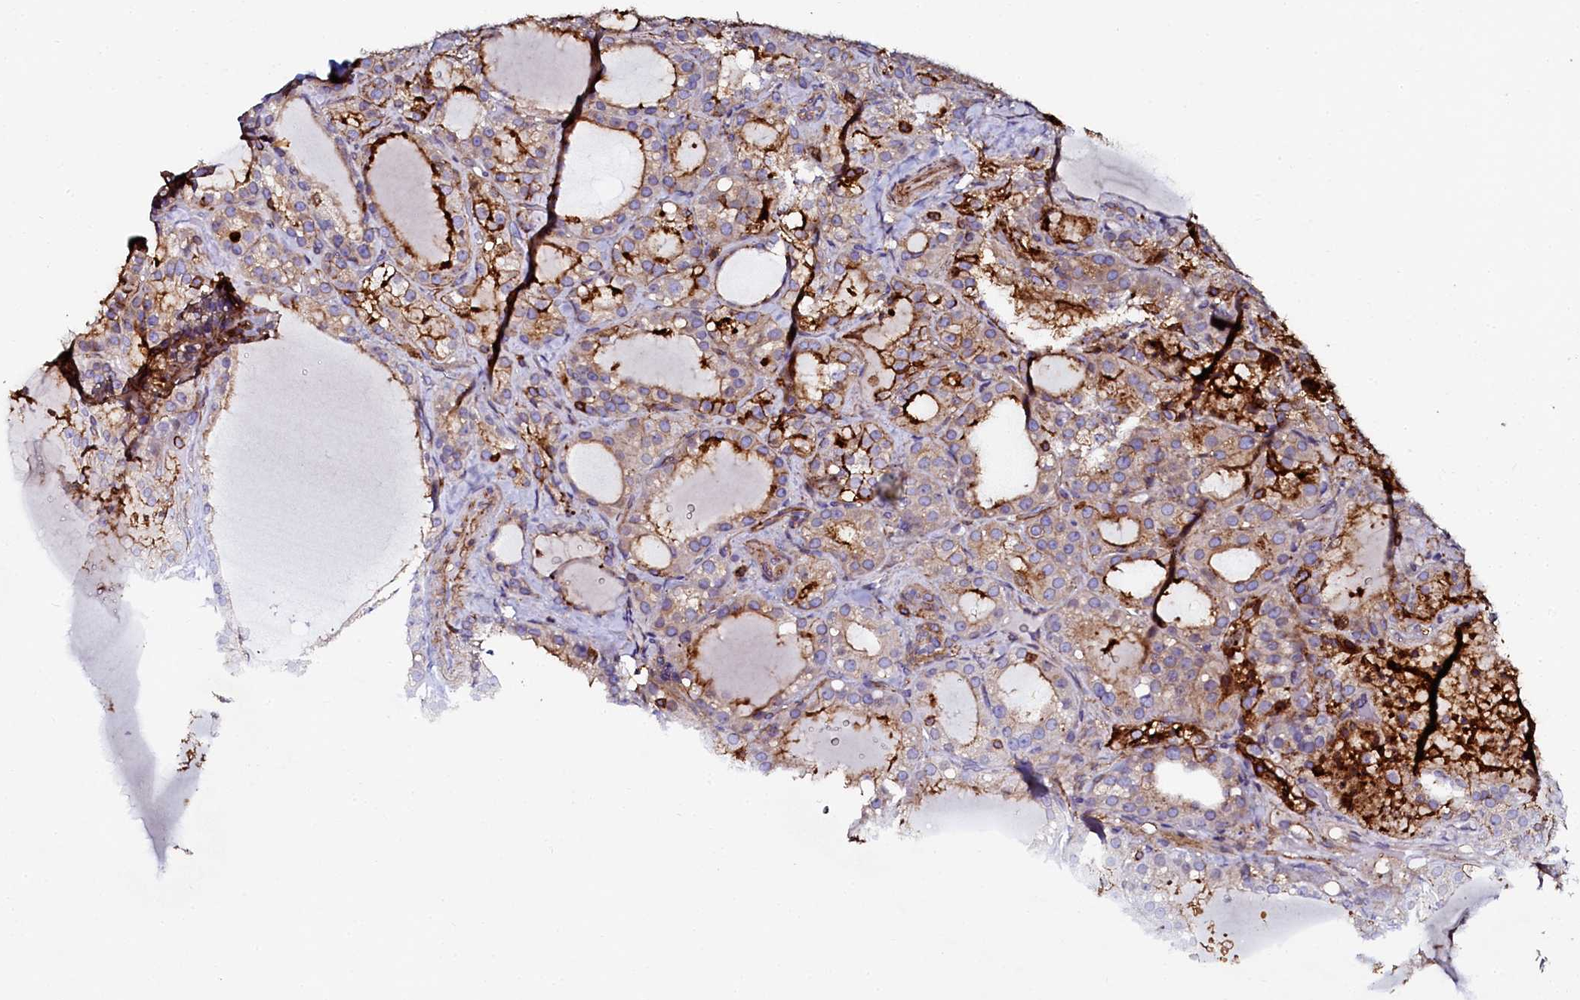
{"staining": {"intensity": "weak", "quantity": "25%-75%", "location": "cytoplasmic/membranous"}, "tissue": "thyroid cancer", "cell_type": "Tumor cells", "image_type": "cancer", "snomed": [{"axis": "morphology", "description": "Papillary adenocarcinoma, NOS"}, {"axis": "topography", "description": "Thyroid gland"}], "caption": "Immunohistochemistry (IHC) photomicrograph of neoplastic tissue: thyroid papillary adenocarcinoma stained using immunohistochemistry displays low levels of weak protein expression localized specifically in the cytoplasmic/membranous of tumor cells, appearing as a cytoplasmic/membranous brown color.", "gene": "AAAS", "patient": {"sex": "male", "age": 77}}